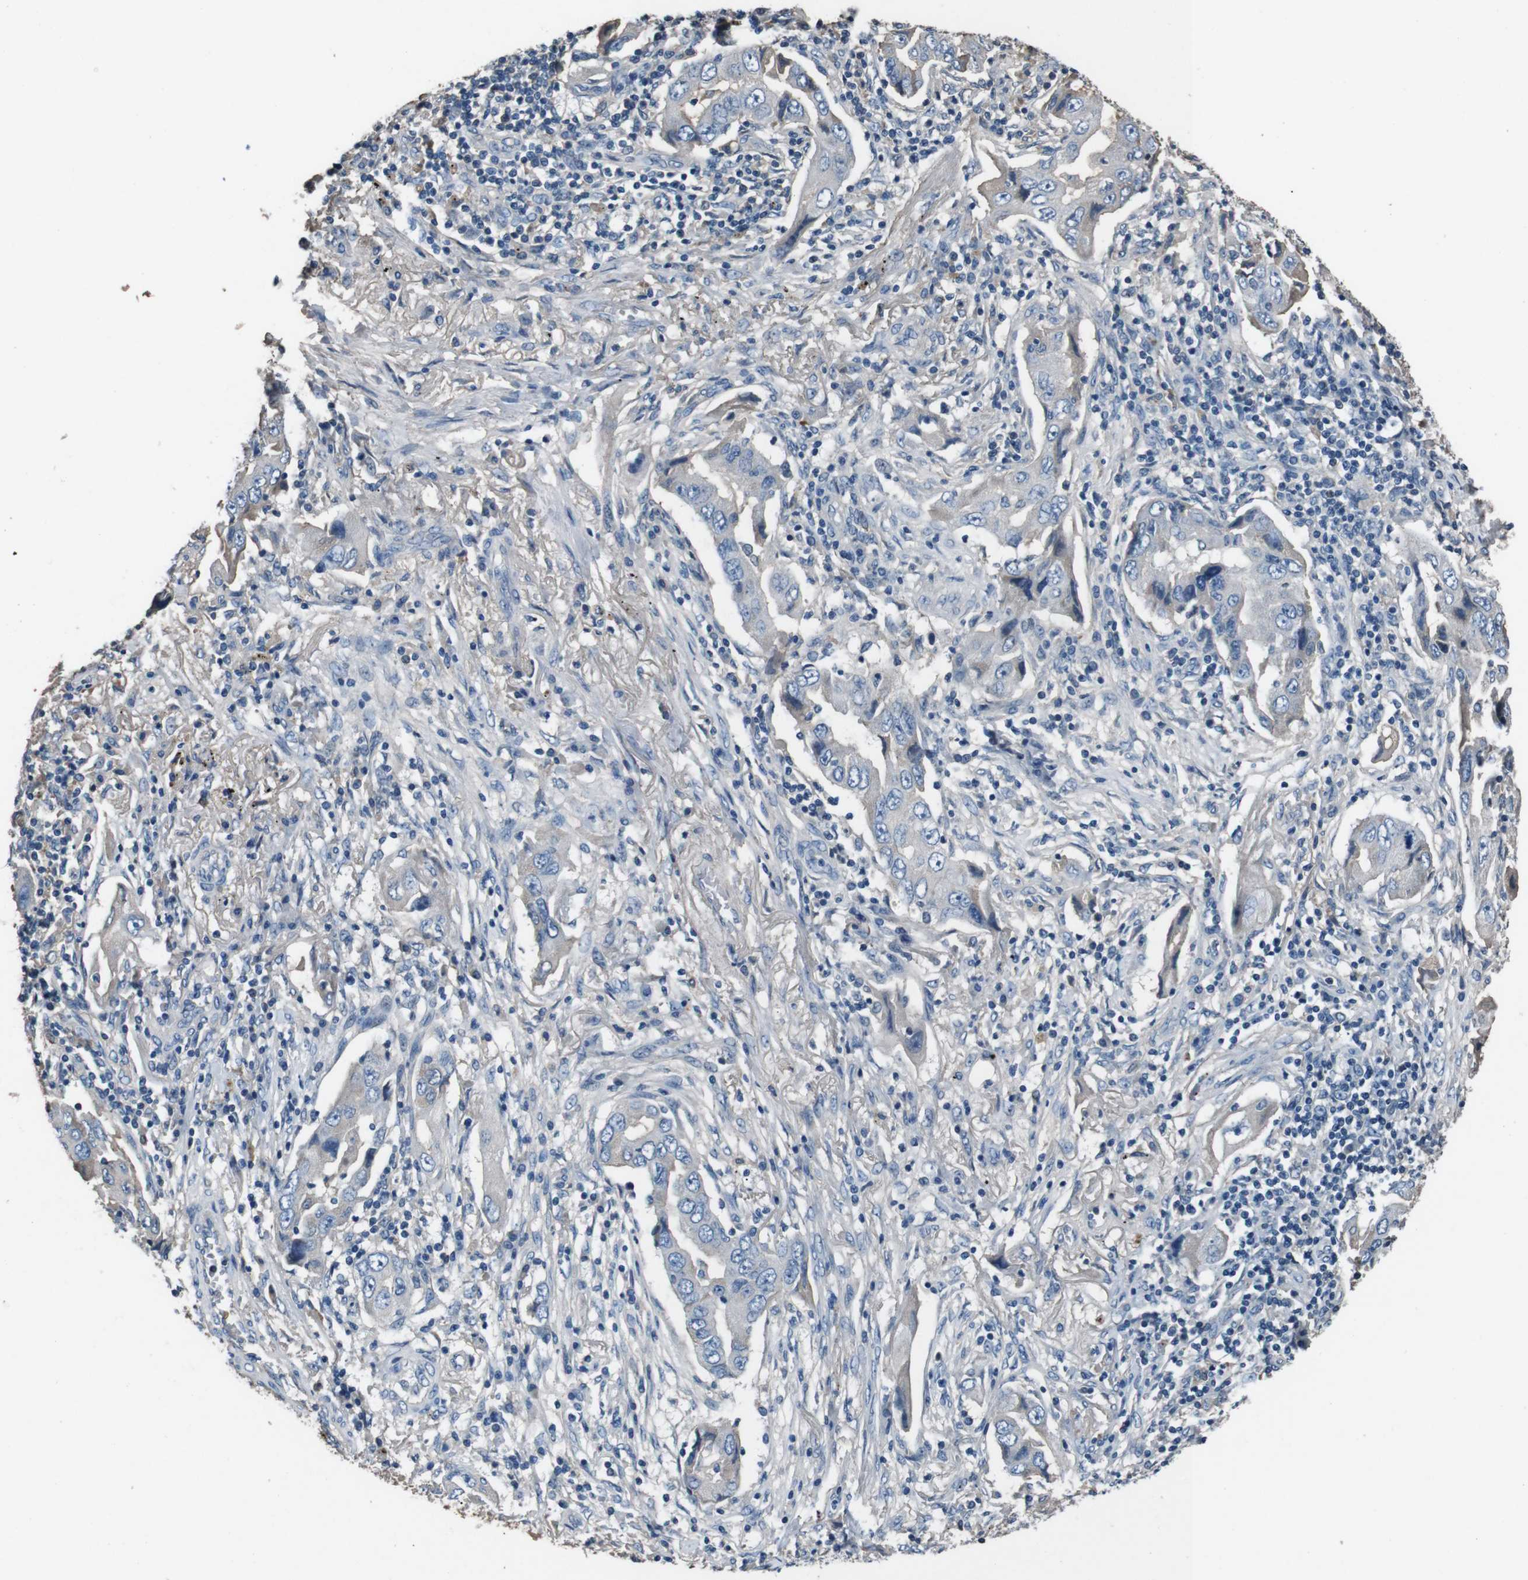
{"staining": {"intensity": "weak", "quantity": "<25%", "location": "cytoplasmic/membranous"}, "tissue": "lung cancer", "cell_type": "Tumor cells", "image_type": "cancer", "snomed": [{"axis": "morphology", "description": "Adenocarcinoma, NOS"}, {"axis": "topography", "description": "Lung"}], "caption": "Immunohistochemical staining of human lung cancer (adenocarcinoma) reveals no significant expression in tumor cells. (Stains: DAB immunohistochemistry with hematoxylin counter stain, Microscopy: brightfield microscopy at high magnification).", "gene": "LEP", "patient": {"sex": "female", "age": 65}}